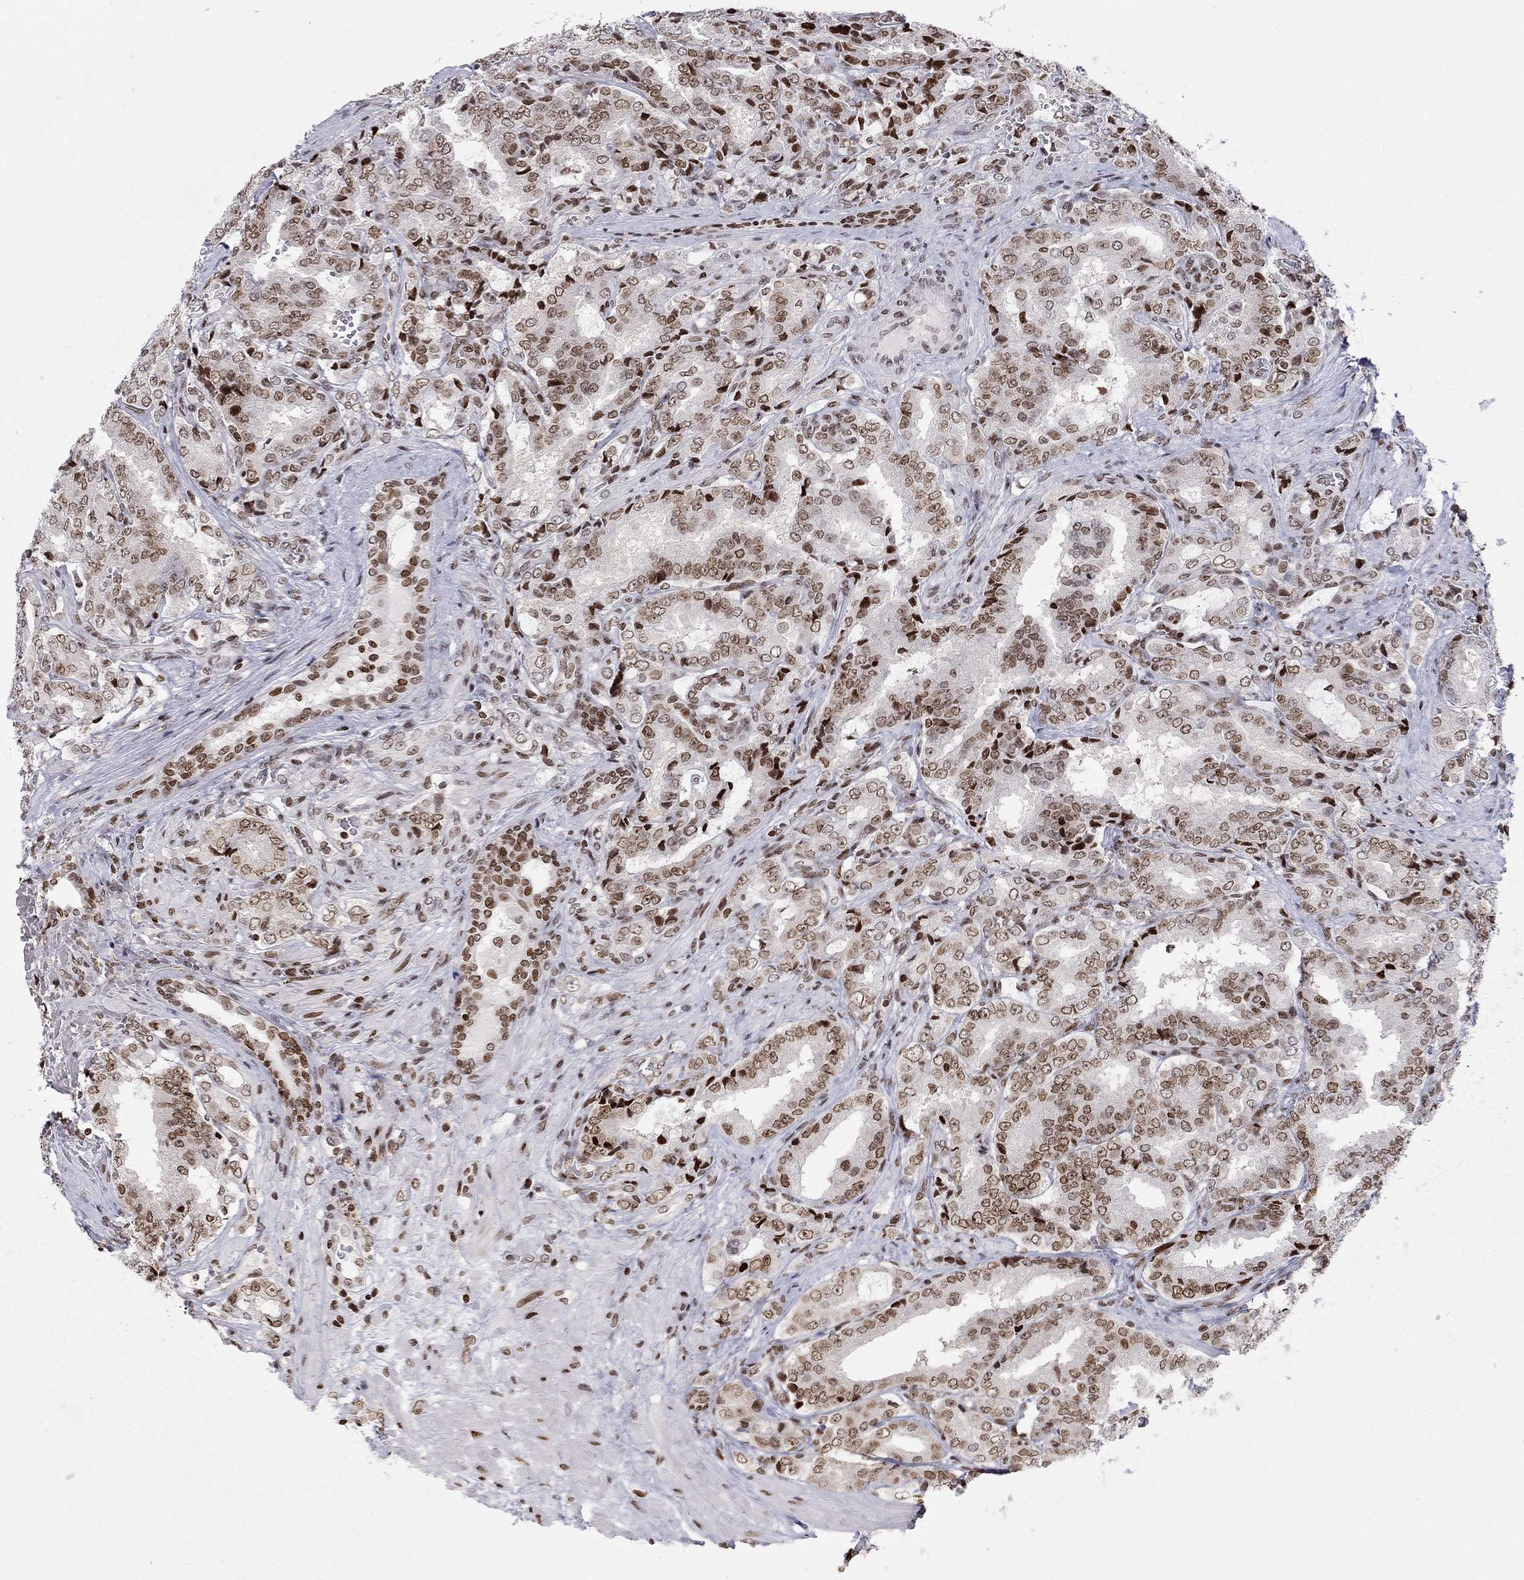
{"staining": {"intensity": "moderate", "quantity": "25%-75%", "location": "nuclear"}, "tissue": "prostate cancer", "cell_type": "Tumor cells", "image_type": "cancer", "snomed": [{"axis": "morphology", "description": "Adenocarcinoma, NOS"}, {"axis": "topography", "description": "Prostate"}], "caption": "Moderate nuclear positivity is present in approximately 25%-75% of tumor cells in prostate adenocarcinoma. Nuclei are stained in blue.", "gene": "H2AX", "patient": {"sex": "male", "age": 65}}